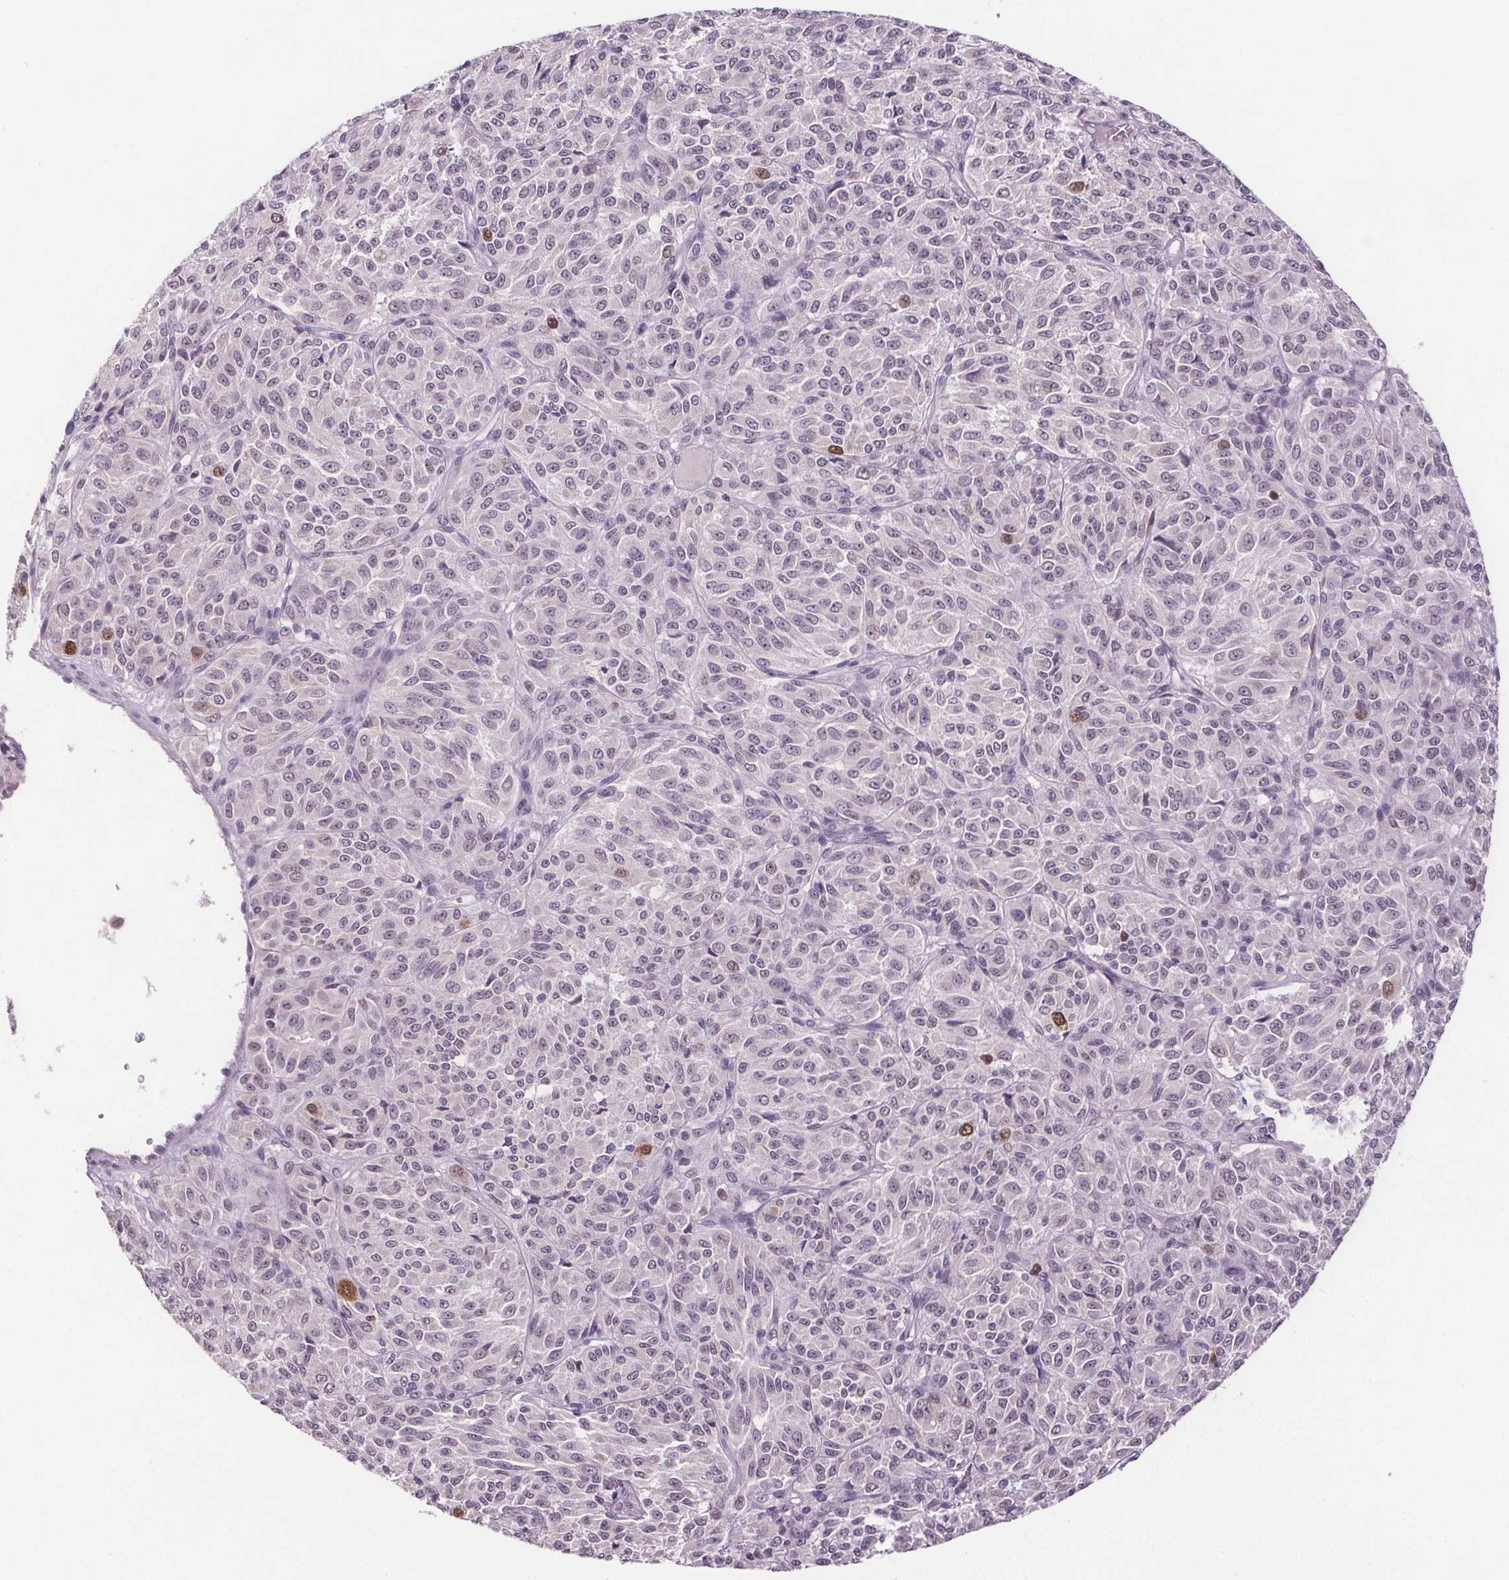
{"staining": {"intensity": "moderate", "quantity": "<25%", "location": "nuclear"}, "tissue": "melanoma", "cell_type": "Tumor cells", "image_type": "cancer", "snomed": [{"axis": "morphology", "description": "Malignant melanoma, Metastatic site"}, {"axis": "topography", "description": "Brain"}], "caption": "A high-resolution micrograph shows immunohistochemistry staining of melanoma, which displays moderate nuclear expression in about <25% of tumor cells.", "gene": "CENPF", "patient": {"sex": "female", "age": 56}}